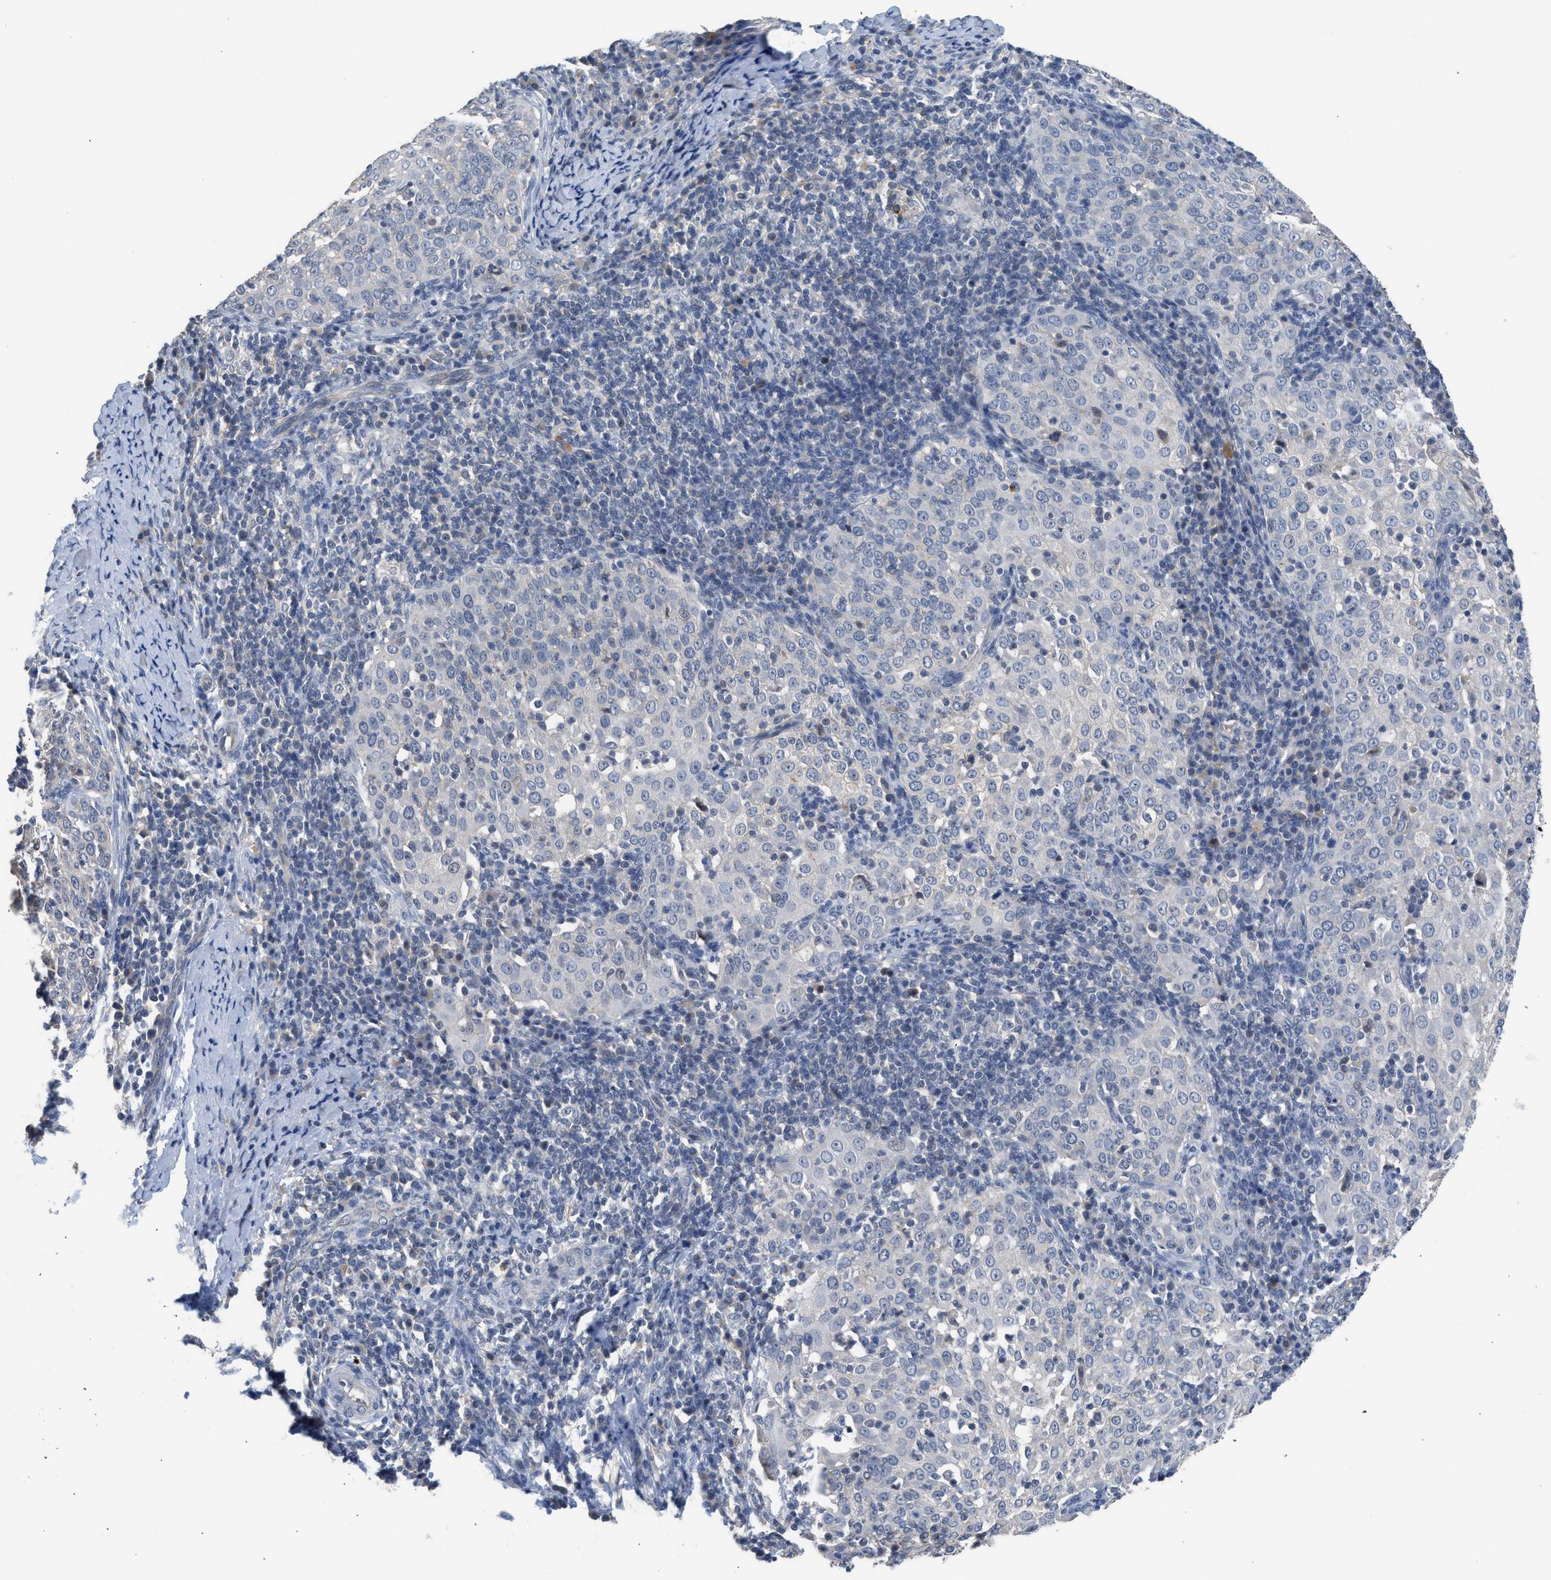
{"staining": {"intensity": "negative", "quantity": "none", "location": "none"}, "tissue": "cervical cancer", "cell_type": "Tumor cells", "image_type": "cancer", "snomed": [{"axis": "morphology", "description": "Squamous cell carcinoma, NOS"}, {"axis": "topography", "description": "Cervix"}], "caption": "There is no significant positivity in tumor cells of cervical cancer.", "gene": "CSF3R", "patient": {"sex": "female", "age": 51}}